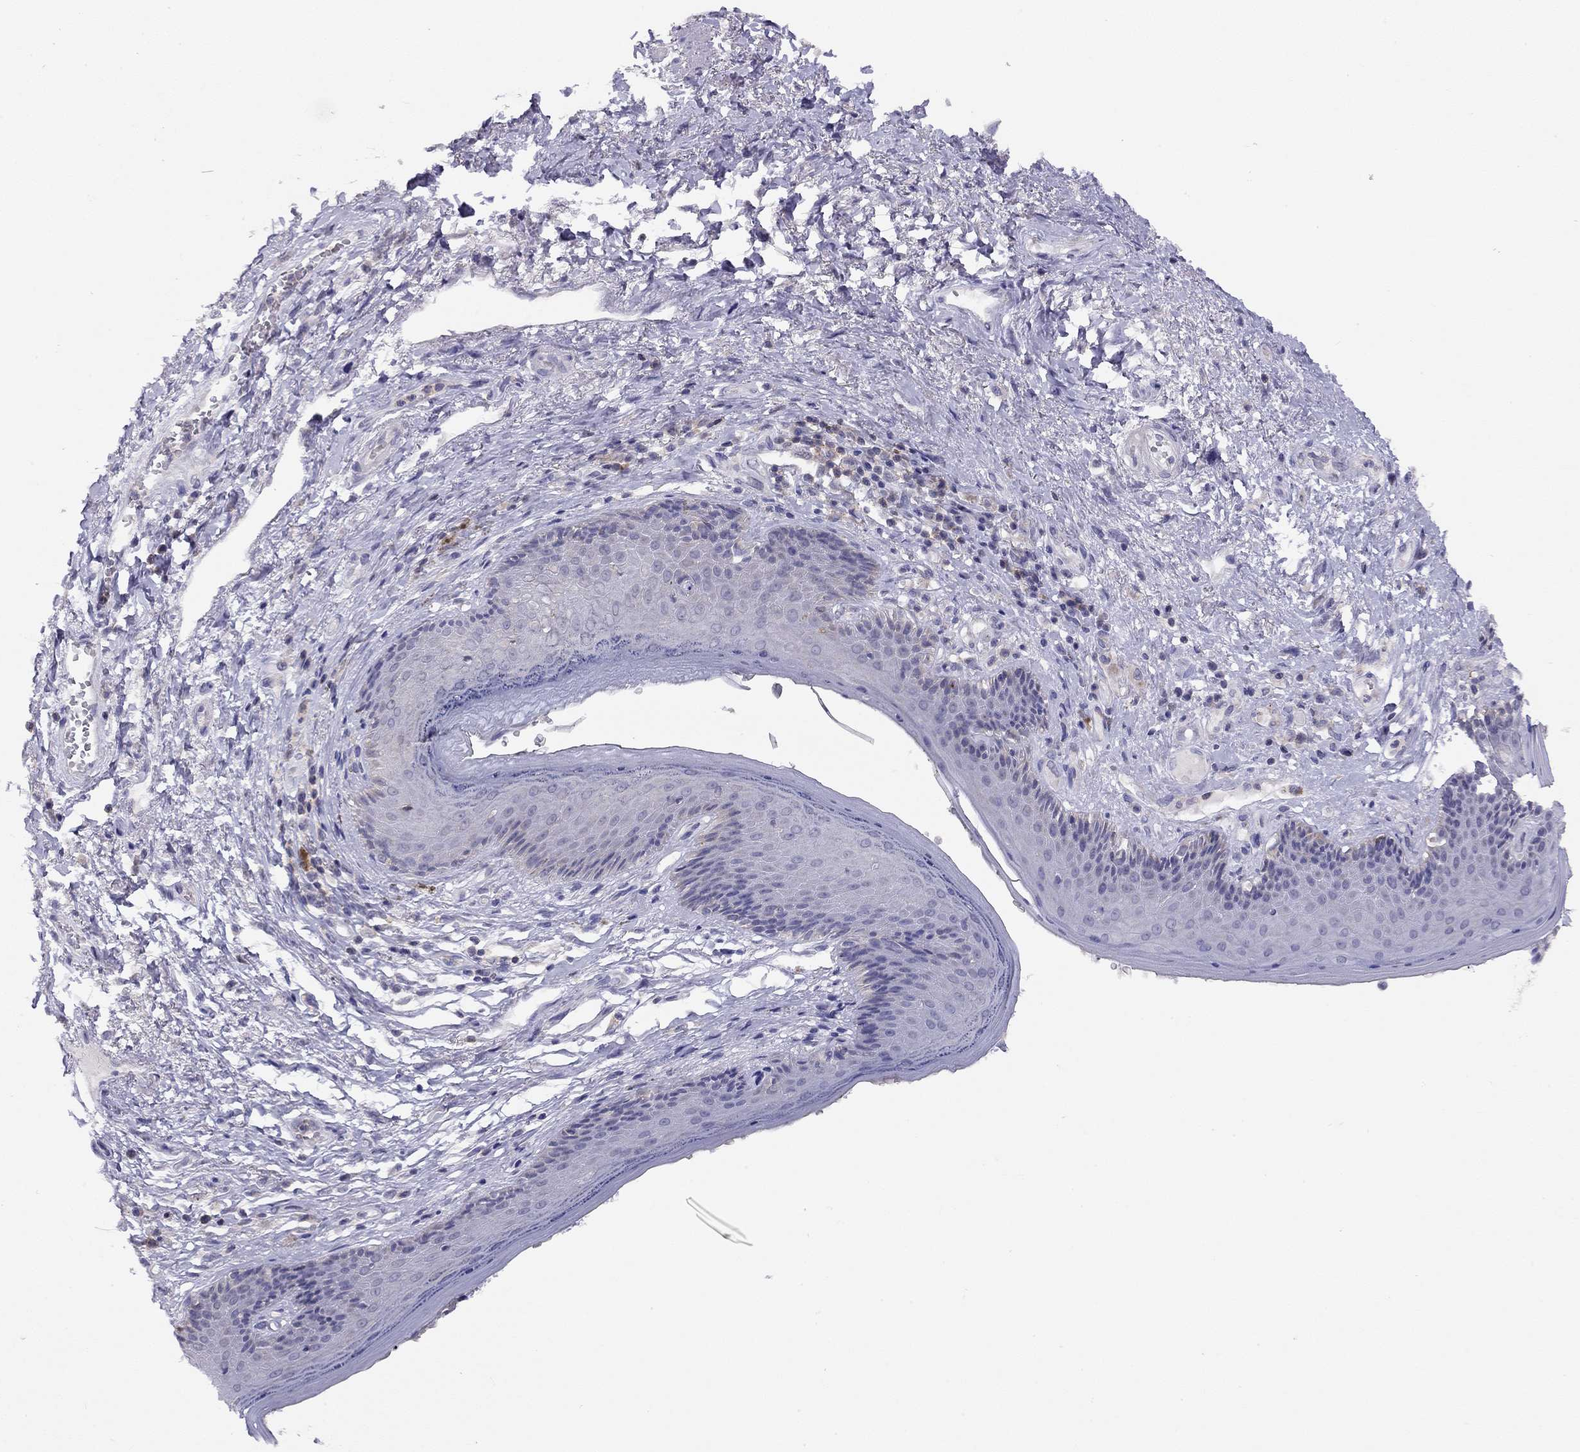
{"staining": {"intensity": "weak", "quantity": "<25%", "location": "cytoplasmic/membranous"}, "tissue": "skin", "cell_type": "Epidermal cells", "image_type": "normal", "snomed": [{"axis": "morphology", "description": "Normal tissue, NOS"}, {"axis": "morphology", "description": "Adenocarcinoma, NOS"}, {"axis": "topography", "description": "Rectum"}, {"axis": "topography", "description": "Anal"}], "caption": "A high-resolution photomicrograph shows immunohistochemistry staining of unremarkable skin, which shows no significant expression in epidermal cells.", "gene": "CITED1", "patient": {"sex": "female", "age": 68}}